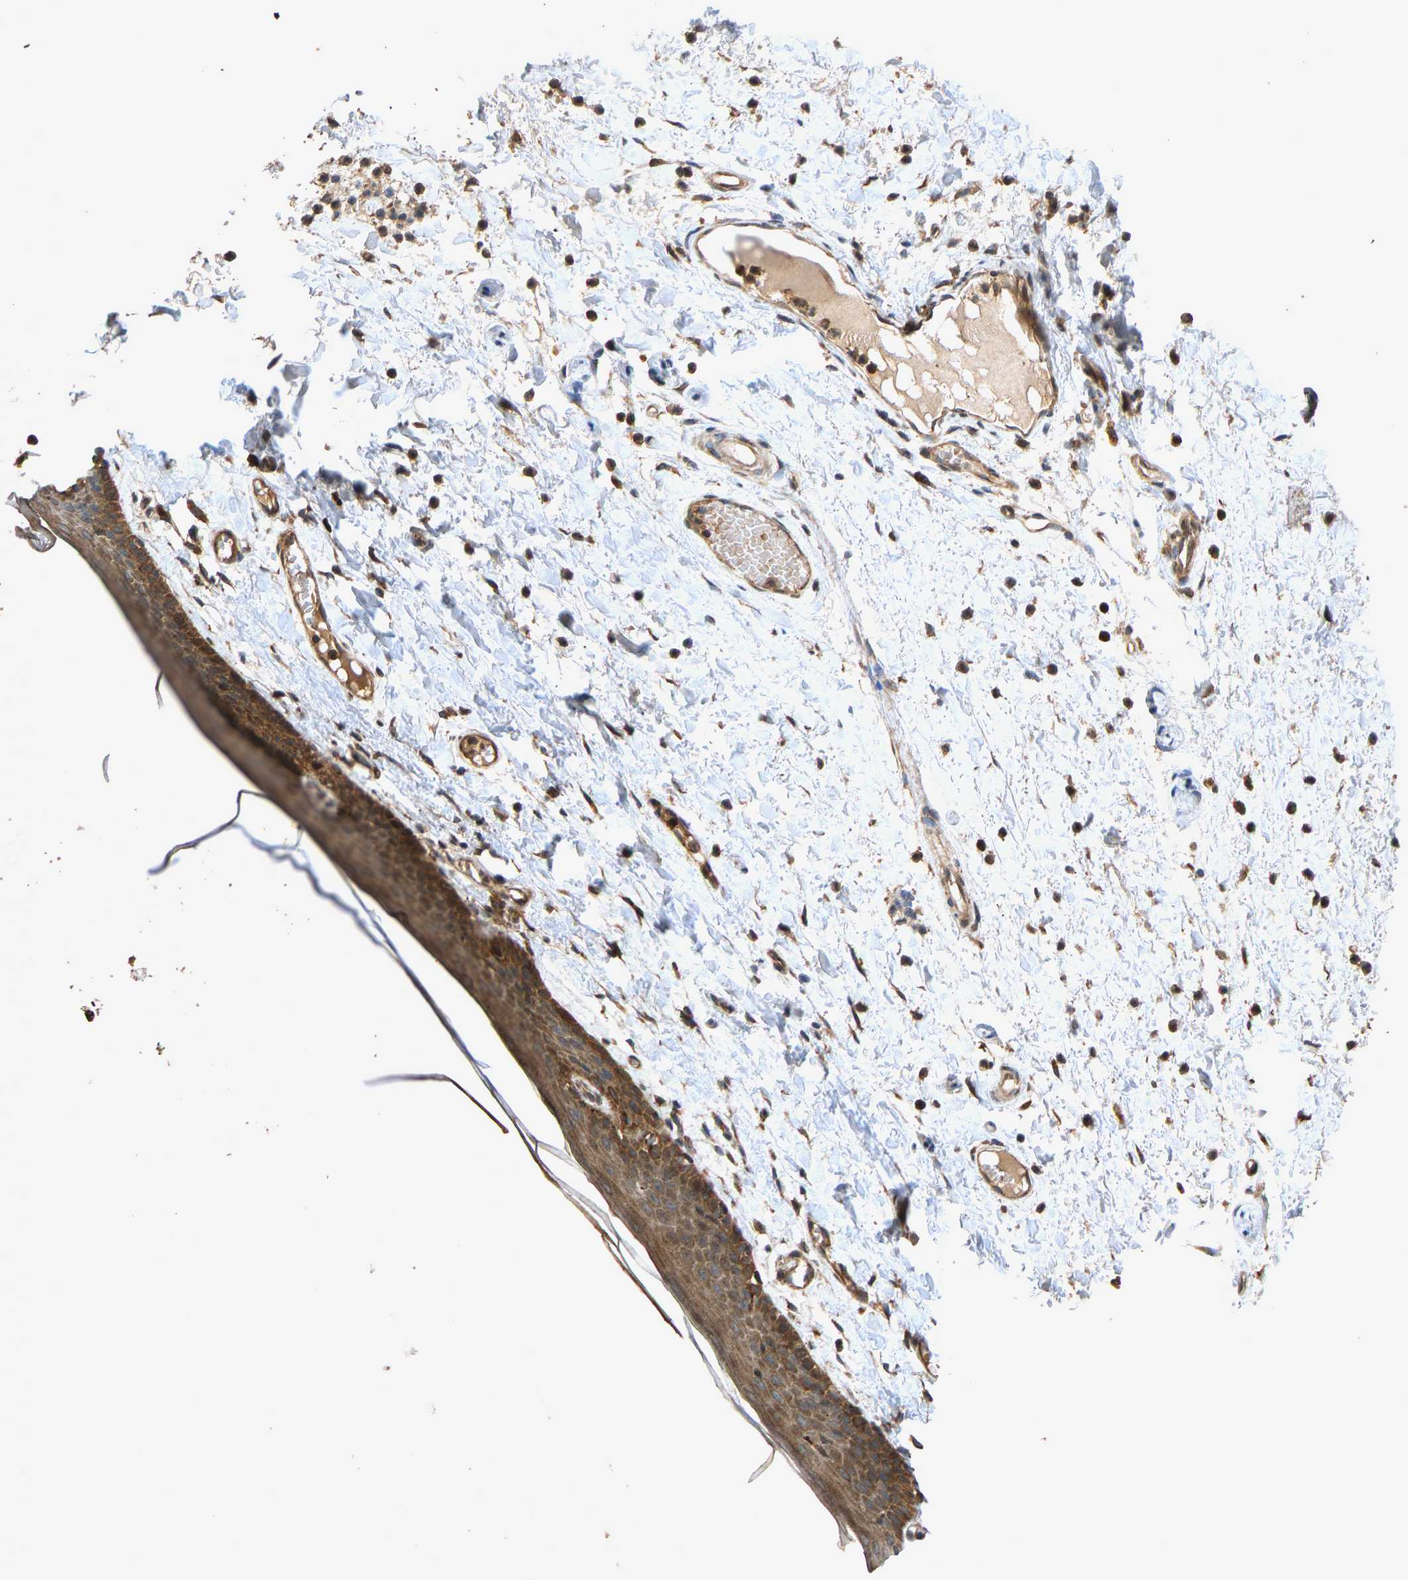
{"staining": {"intensity": "moderate", "quantity": ">75%", "location": "cytoplasmic/membranous"}, "tissue": "skin", "cell_type": "Epidermal cells", "image_type": "normal", "snomed": [{"axis": "morphology", "description": "Normal tissue, NOS"}, {"axis": "topography", "description": "Vulva"}], "caption": "Epidermal cells exhibit medium levels of moderate cytoplasmic/membranous positivity in approximately >75% of cells in unremarkable human skin.", "gene": "RPN2", "patient": {"sex": "female", "age": 54}}